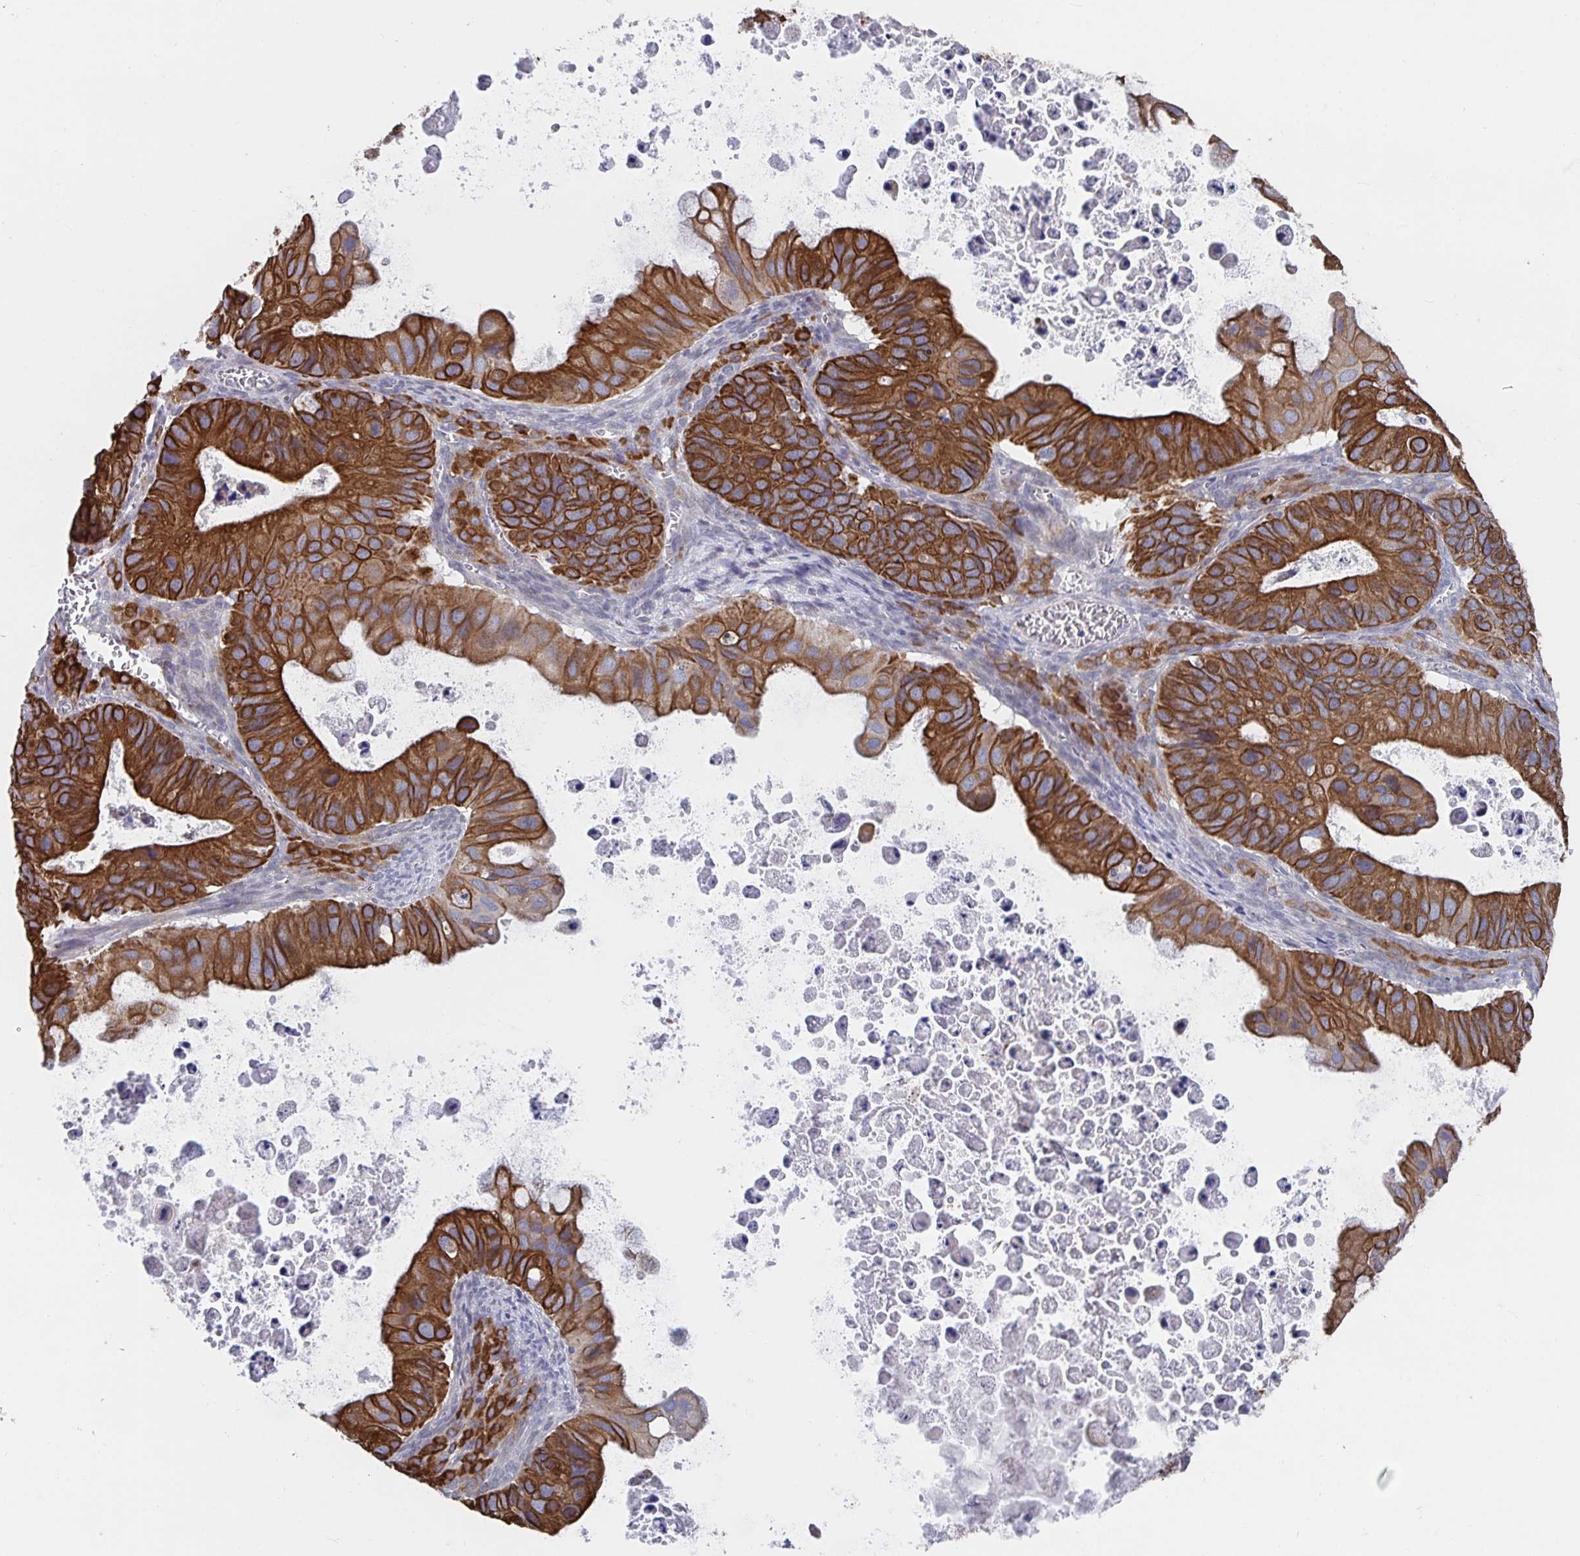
{"staining": {"intensity": "strong", "quantity": ">75%", "location": "cytoplasmic/membranous"}, "tissue": "ovarian cancer", "cell_type": "Tumor cells", "image_type": "cancer", "snomed": [{"axis": "morphology", "description": "Cystadenocarcinoma, mucinous, NOS"}, {"axis": "topography", "description": "Ovary"}], "caption": "A histopathology image of mucinous cystadenocarcinoma (ovarian) stained for a protein reveals strong cytoplasmic/membranous brown staining in tumor cells. (DAB IHC with brightfield microscopy, high magnification).", "gene": "ZIK1", "patient": {"sex": "female", "age": 64}}